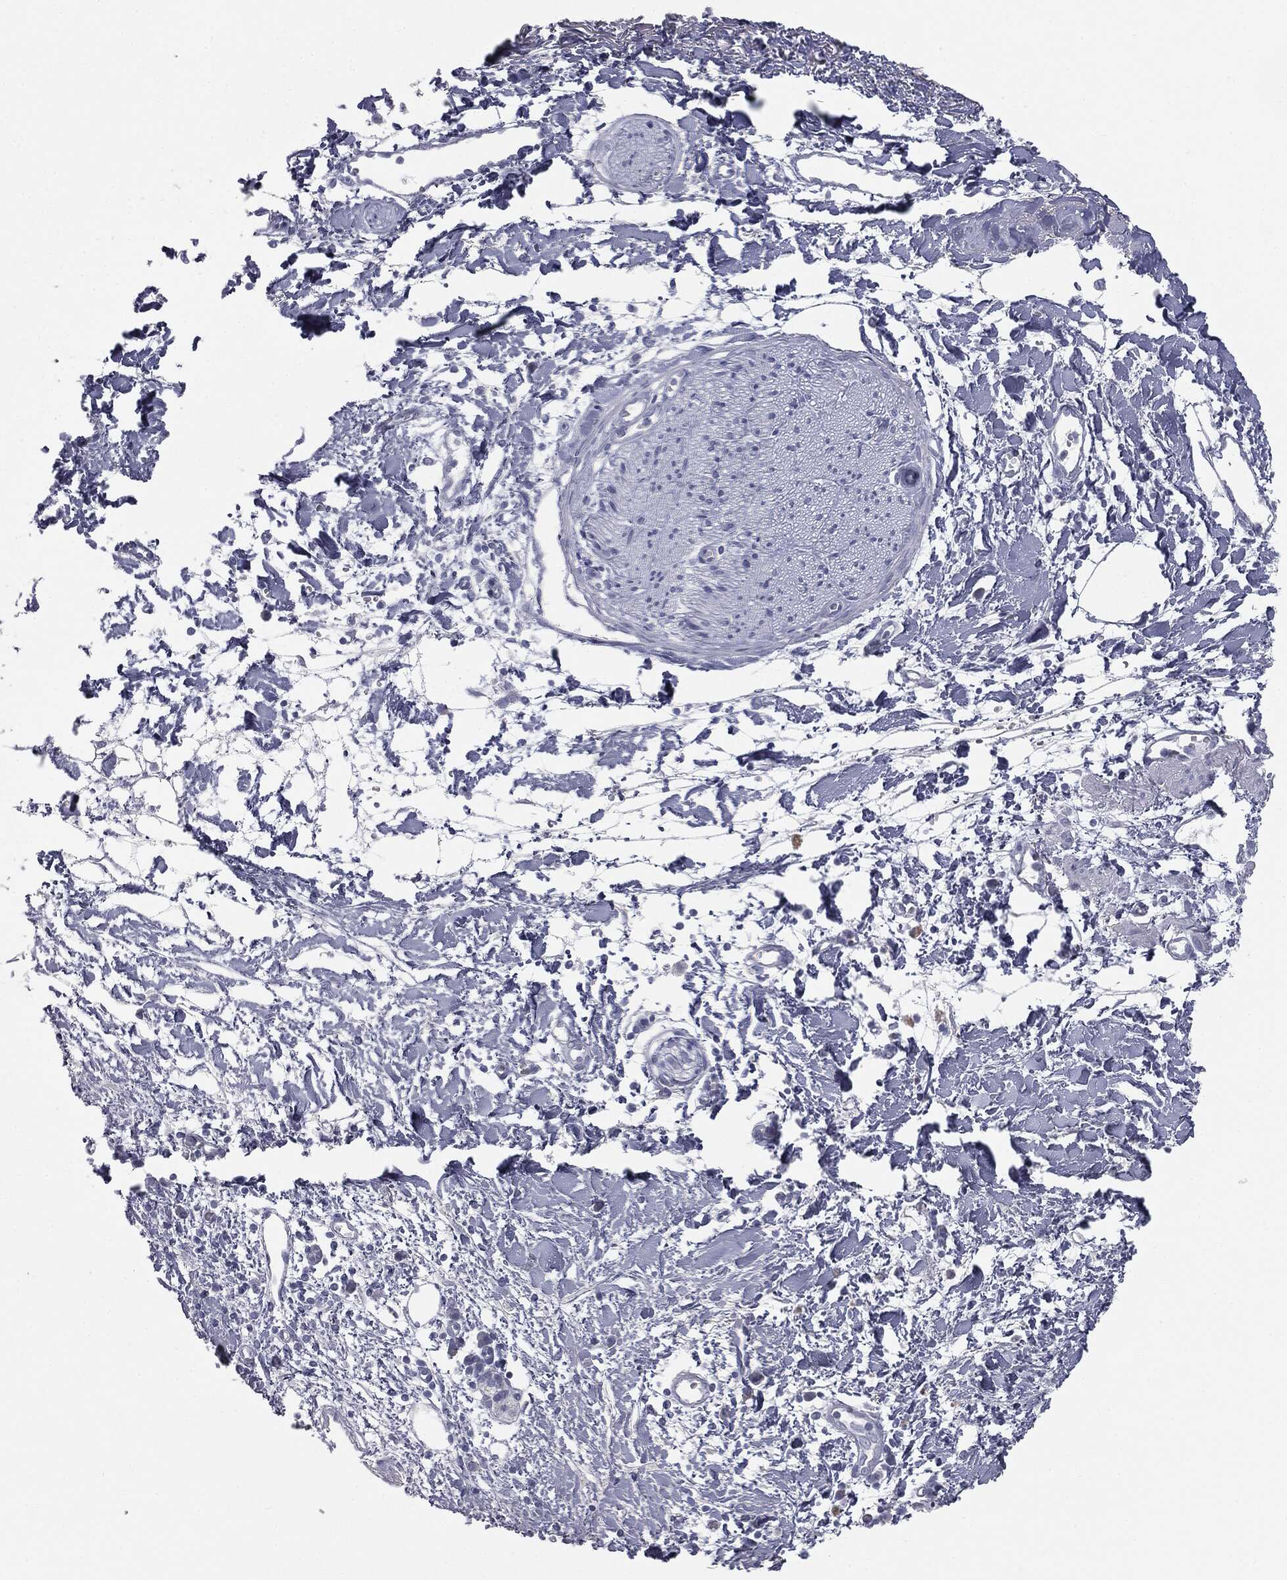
{"staining": {"intensity": "negative", "quantity": "none", "location": "none"}, "tissue": "adipose tissue", "cell_type": "Adipocytes", "image_type": "normal", "snomed": [{"axis": "morphology", "description": "Normal tissue, NOS"}, {"axis": "morphology", "description": "Adenocarcinoma, NOS"}, {"axis": "topography", "description": "Pancreas"}, {"axis": "topography", "description": "Peripheral nerve tissue"}], "caption": "Adipose tissue was stained to show a protein in brown. There is no significant positivity in adipocytes. (DAB IHC with hematoxylin counter stain).", "gene": "MUC5AC", "patient": {"sex": "male", "age": 61}}